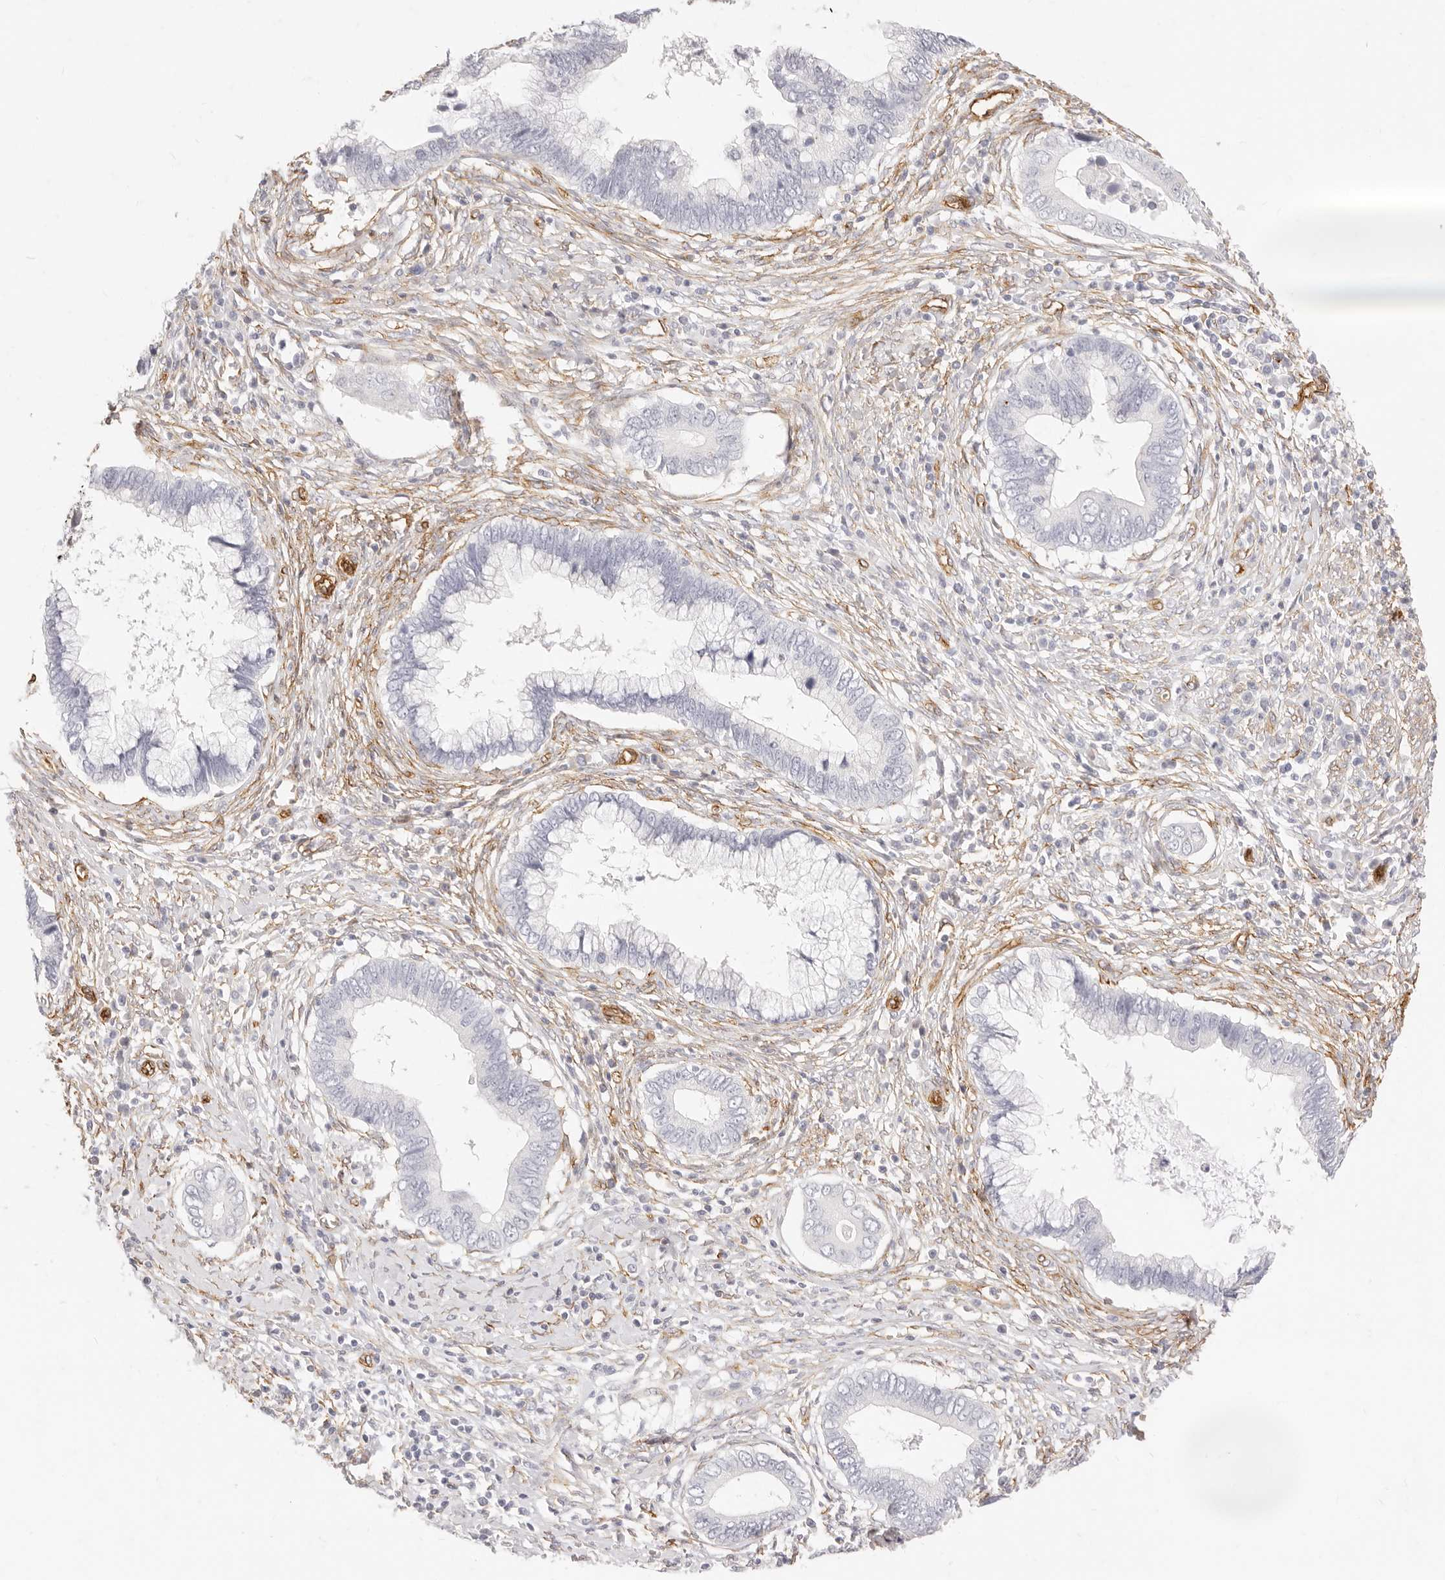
{"staining": {"intensity": "negative", "quantity": "none", "location": "none"}, "tissue": "cervical cancer", "cell_type": "Tumor cells", "image_type": "cancer", "snomed": [{"axis": "morphology", "description": "Adenocarcinoma, NOS"}, {"axis": "topography", "description": "Cervix"}], "caption": "An IHC image of cervical adenocarcinoma is shown. There is no staining in tumor cells of cervical adenocarcinoma.", "gene": "NUS1", "patient": {"sex": "female", "age": 44}}